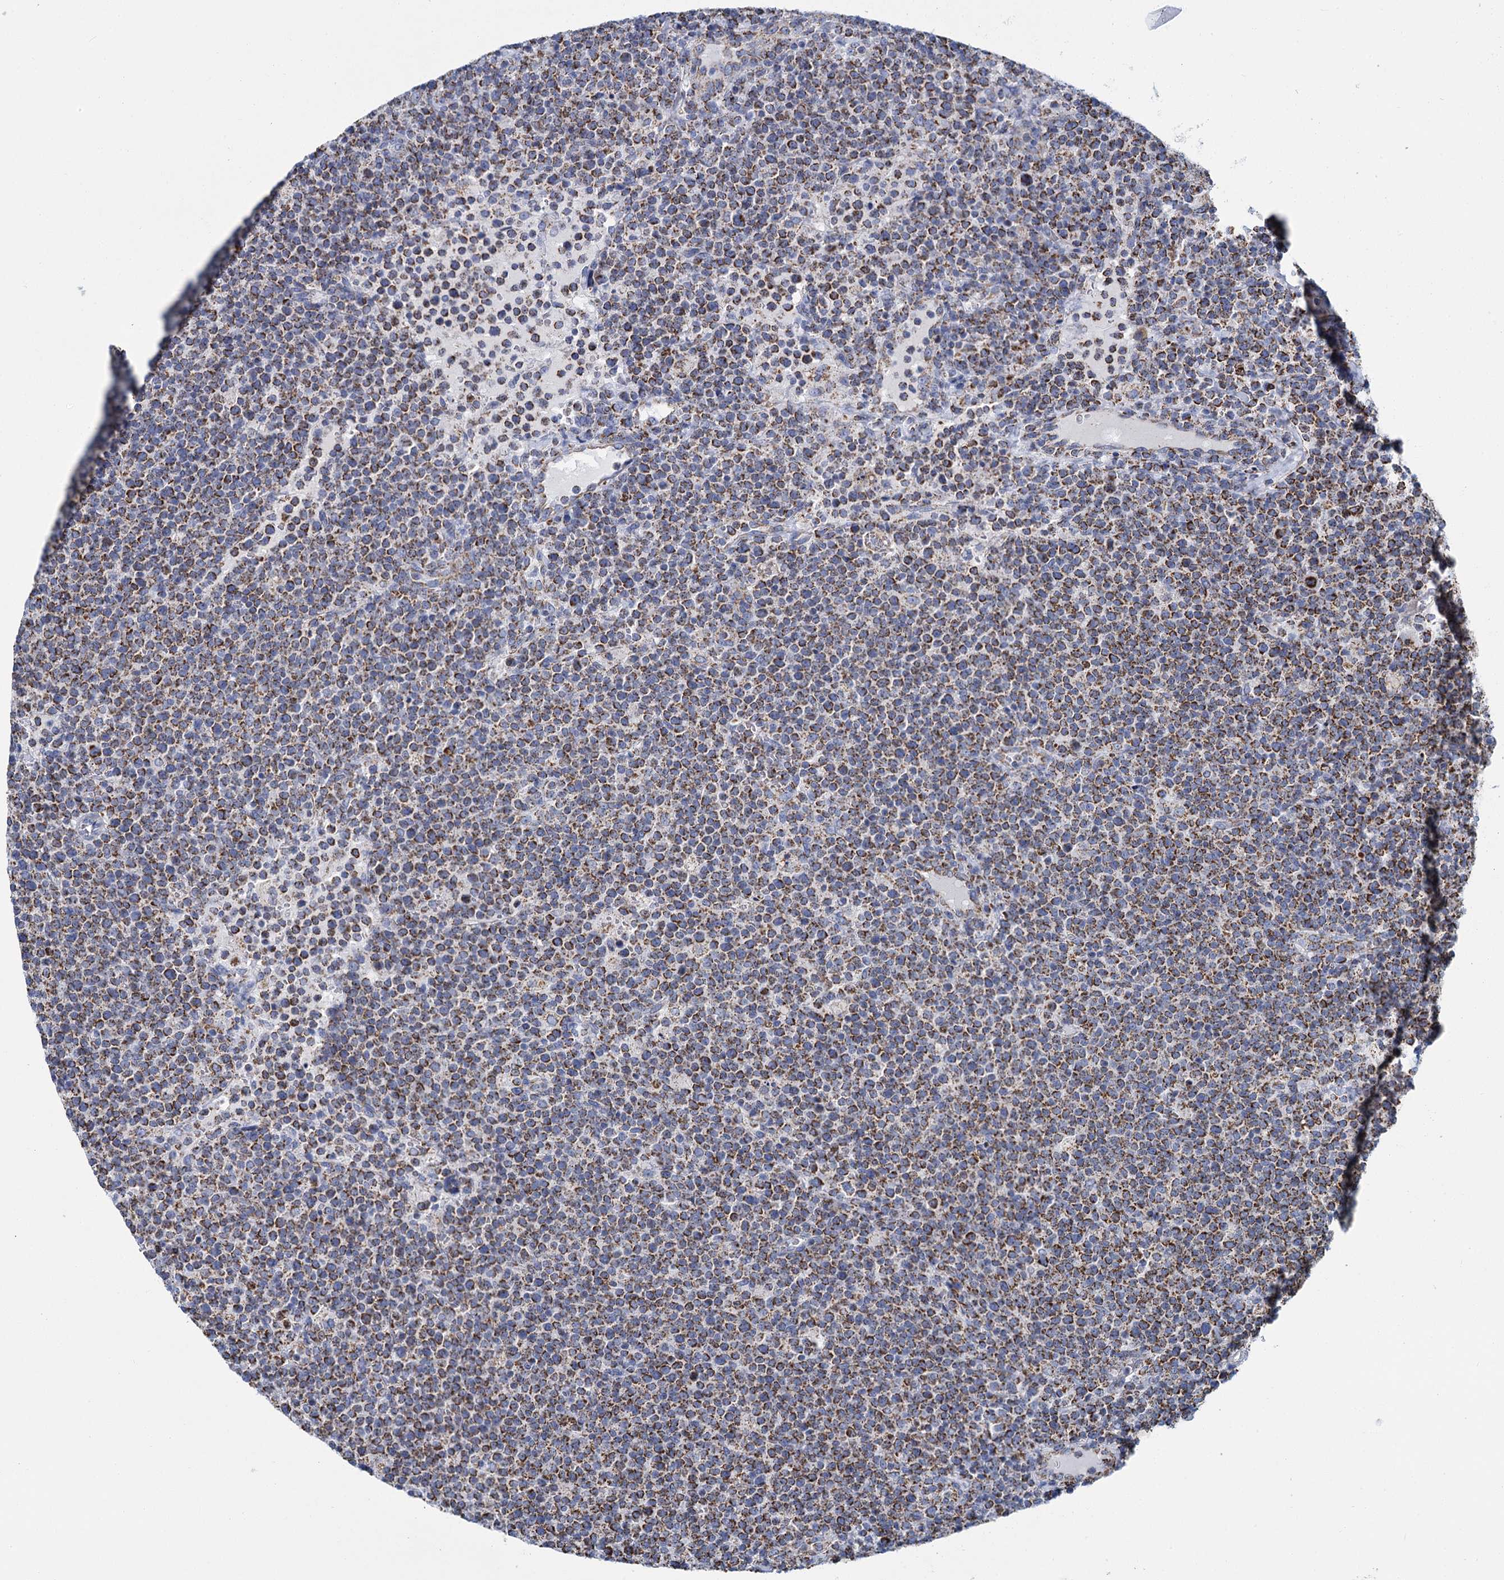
{"staining": {"intensity": "moderate", "quantity": ">75%", "location": "cytoplasmic/membranous"}, "tissue": "lymphoma", "cell_type": "Tumor cells", "image_type": "cancer", "snomed": [{"axis": "morphology", "description": "Malignant lymphoma, non-Hodgkin's type, High grade"}, {"axis": "topography", "description": "Lymph node"}], "caption": "High-power microscopy captured an IHC micrograph of lymphoma, revealing moderate cytoplasmic/membranous staining in approximately >75% of tumor cells.", "gene": "CCP110", "patient": {"sex": "male", "age": 61}}